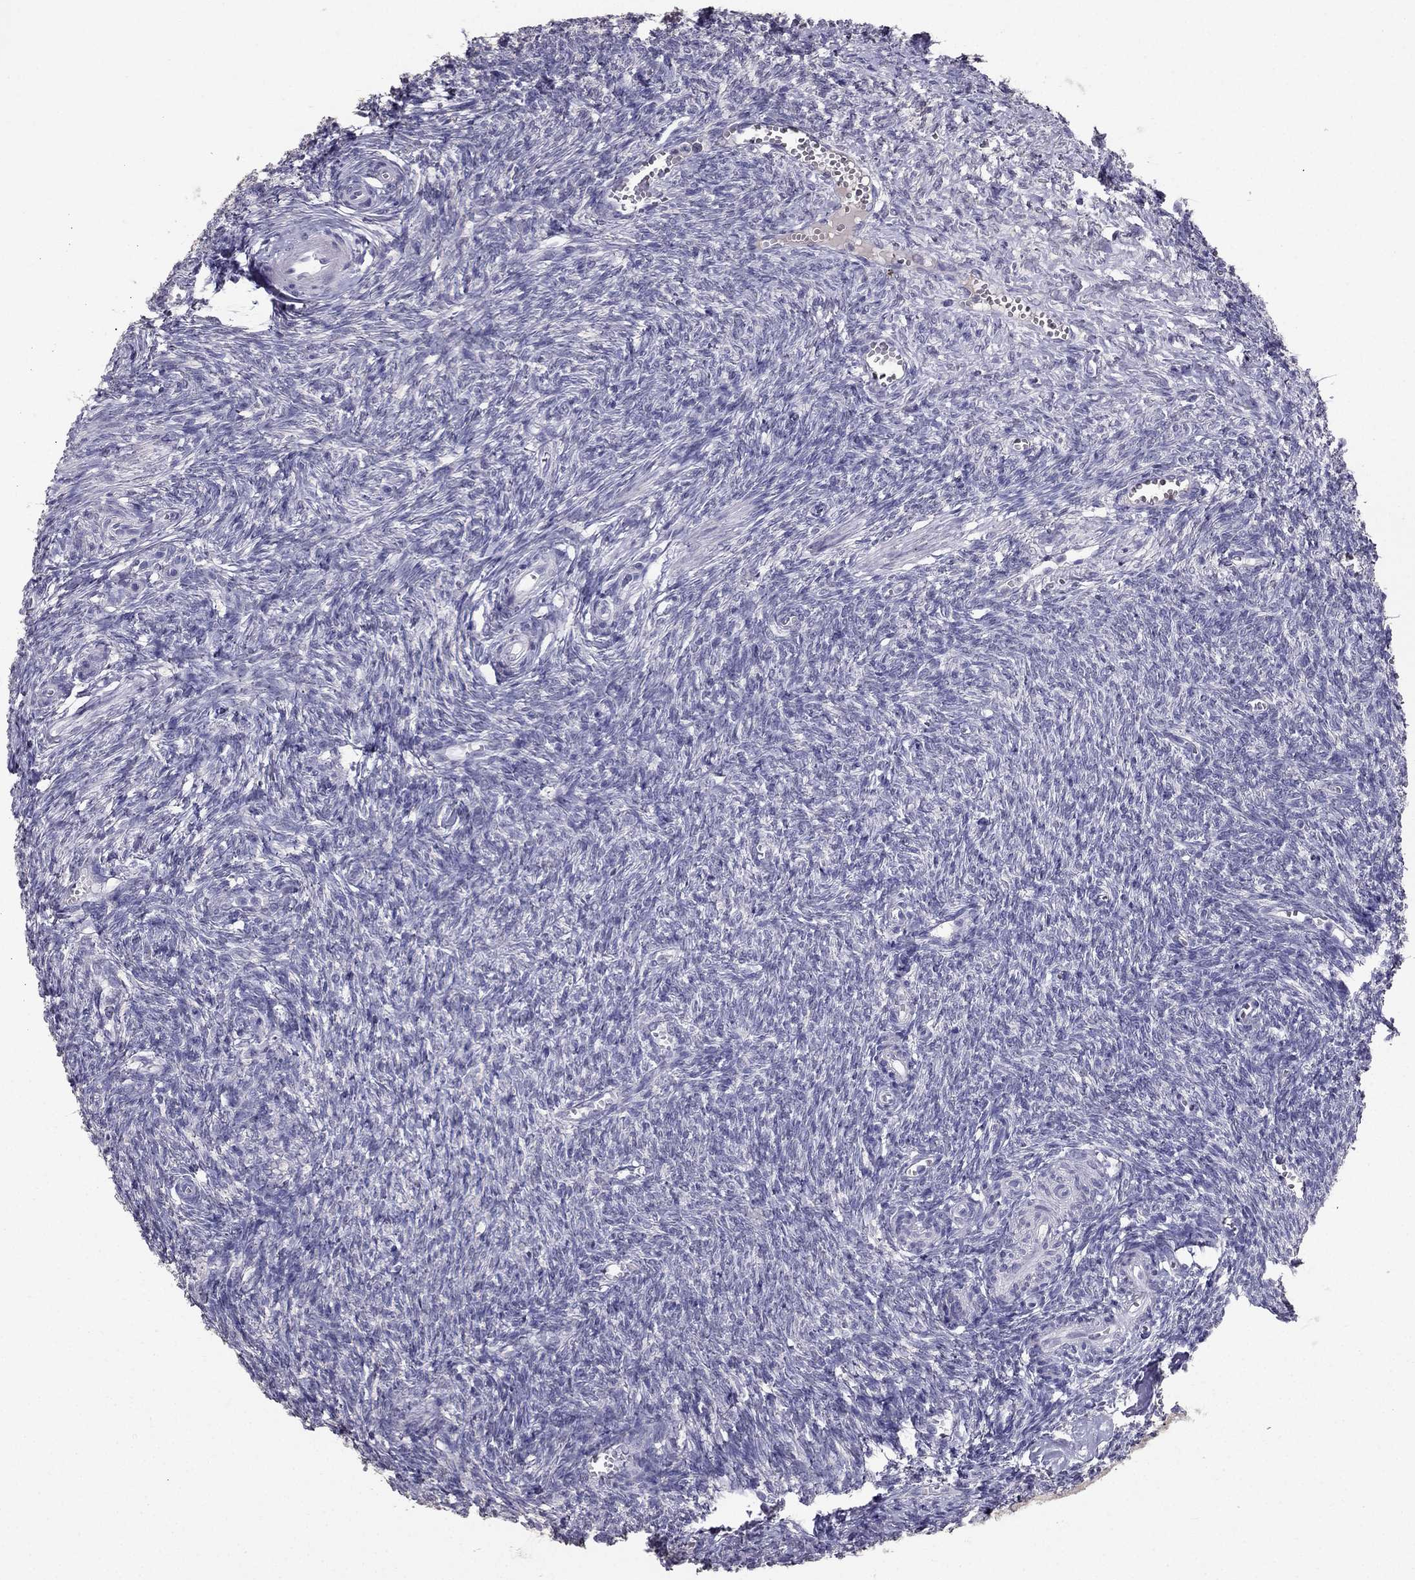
{"staining": {"intensity": "negative", "quantity": "none", "location": "none"}, "tissue": "ovary", "cell_type": "Follicle cells", "image_type": "normal", "snomed": [{"axis": "morphology", "description": "Normal tissue, NOS"}, {"axis": "topography", "description": "Ovary"}], "caption": "DAB immunohistochemical staining of benign human ovary reveals no significant expression in follicle cells.", "gene": "ARHGAP11A", "patient": {"sex": "female", "age": 43}}